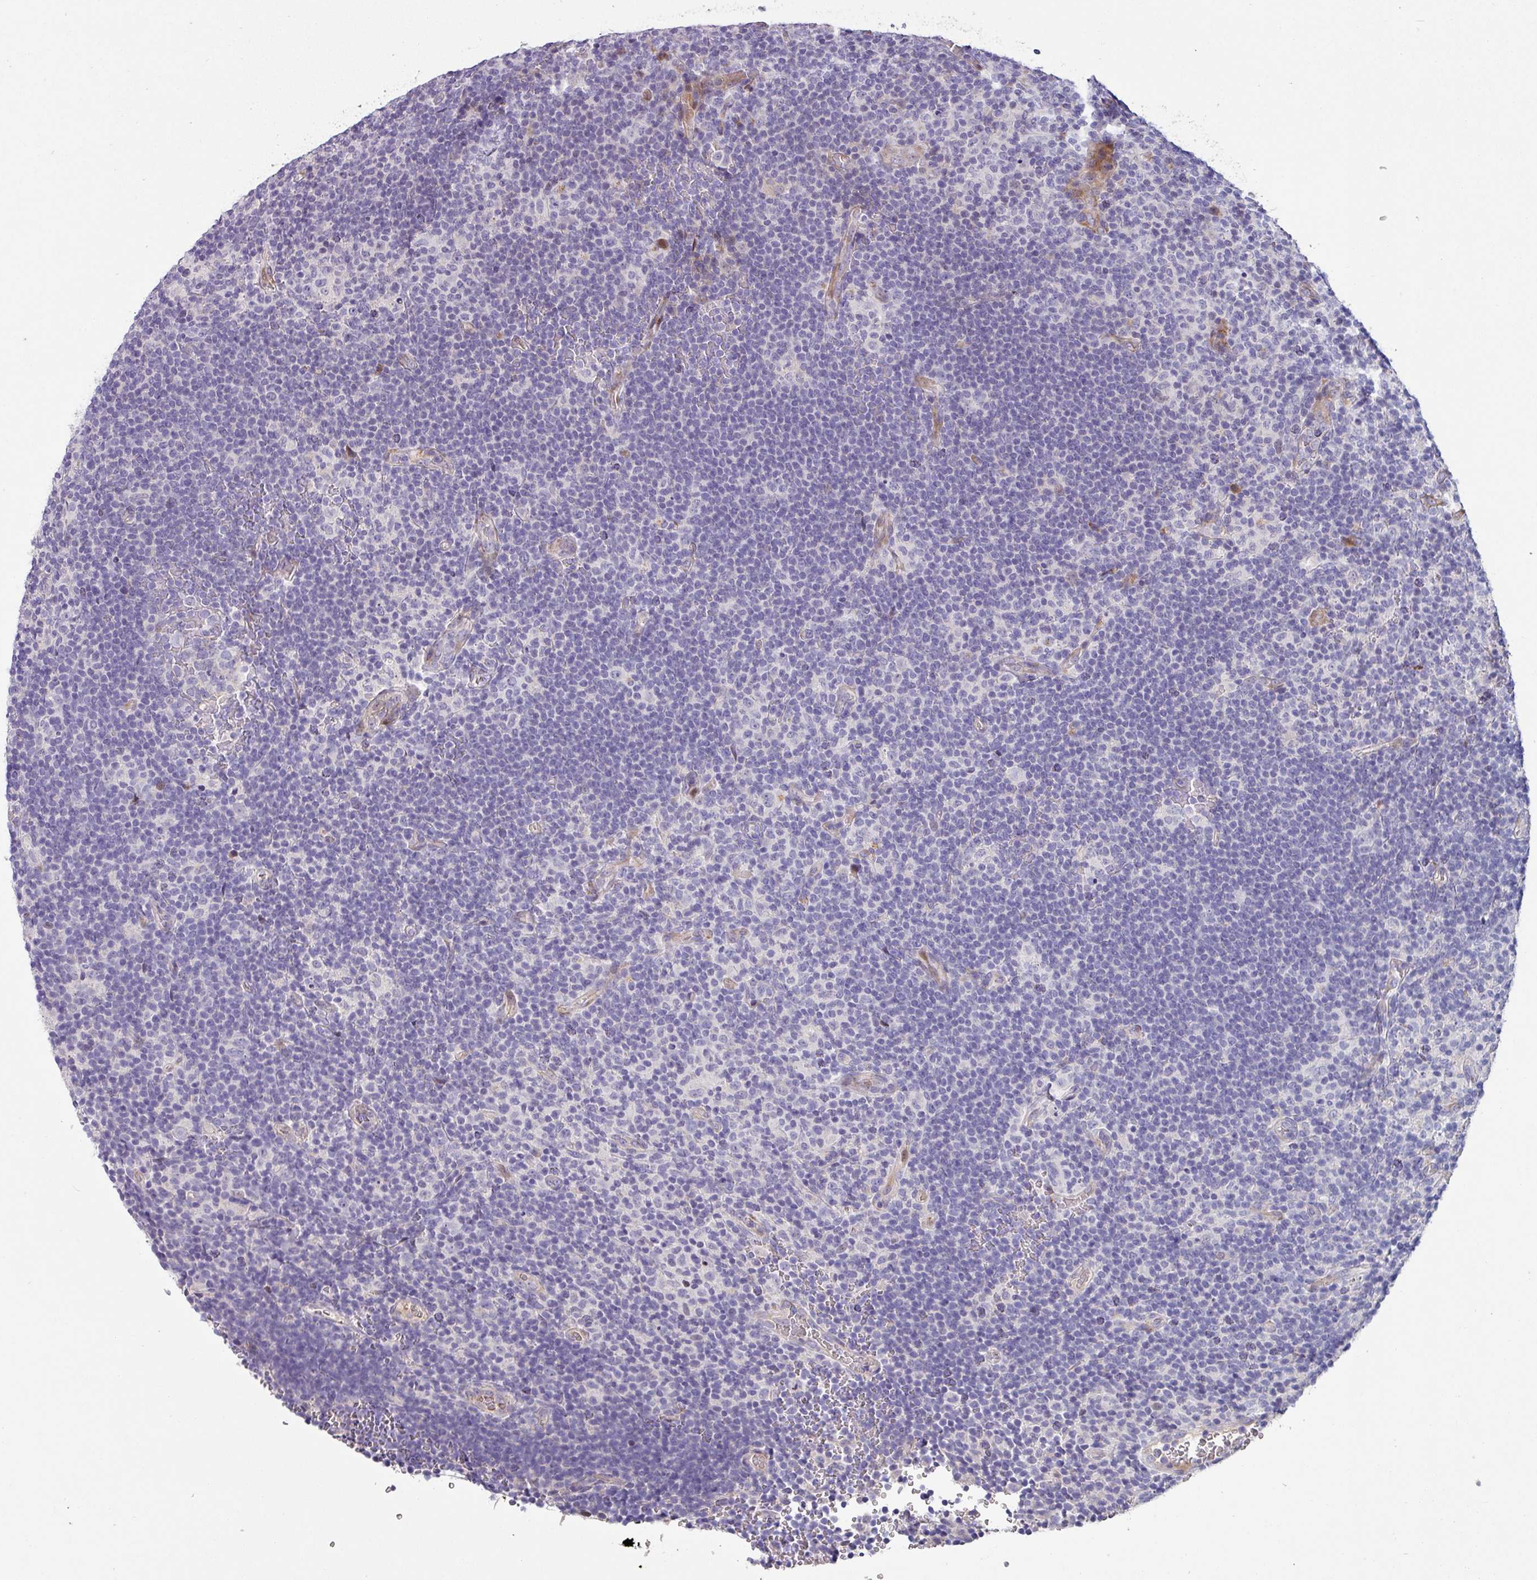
{"staining": {"intensity": "negative", "quantity": "none", "location": "none"}, "tissue": "lymphoma", "cell_type": "Tumor cells", "image_type": "cancer", "snomed": [{"axis": "morphology", "description": "Hodgkin's disease, NOS"}, {"axis": "topography", "description": "Lymph node"}], "caption": "High magnification brightfield microscopy of Hodgkin's disease stained with DAB (brown) and counterstained with hematoxylin (blue): tumor cells show no significant staining.", "gene": "KLHL3", "patient": {"sex": "female", "age": 57}}